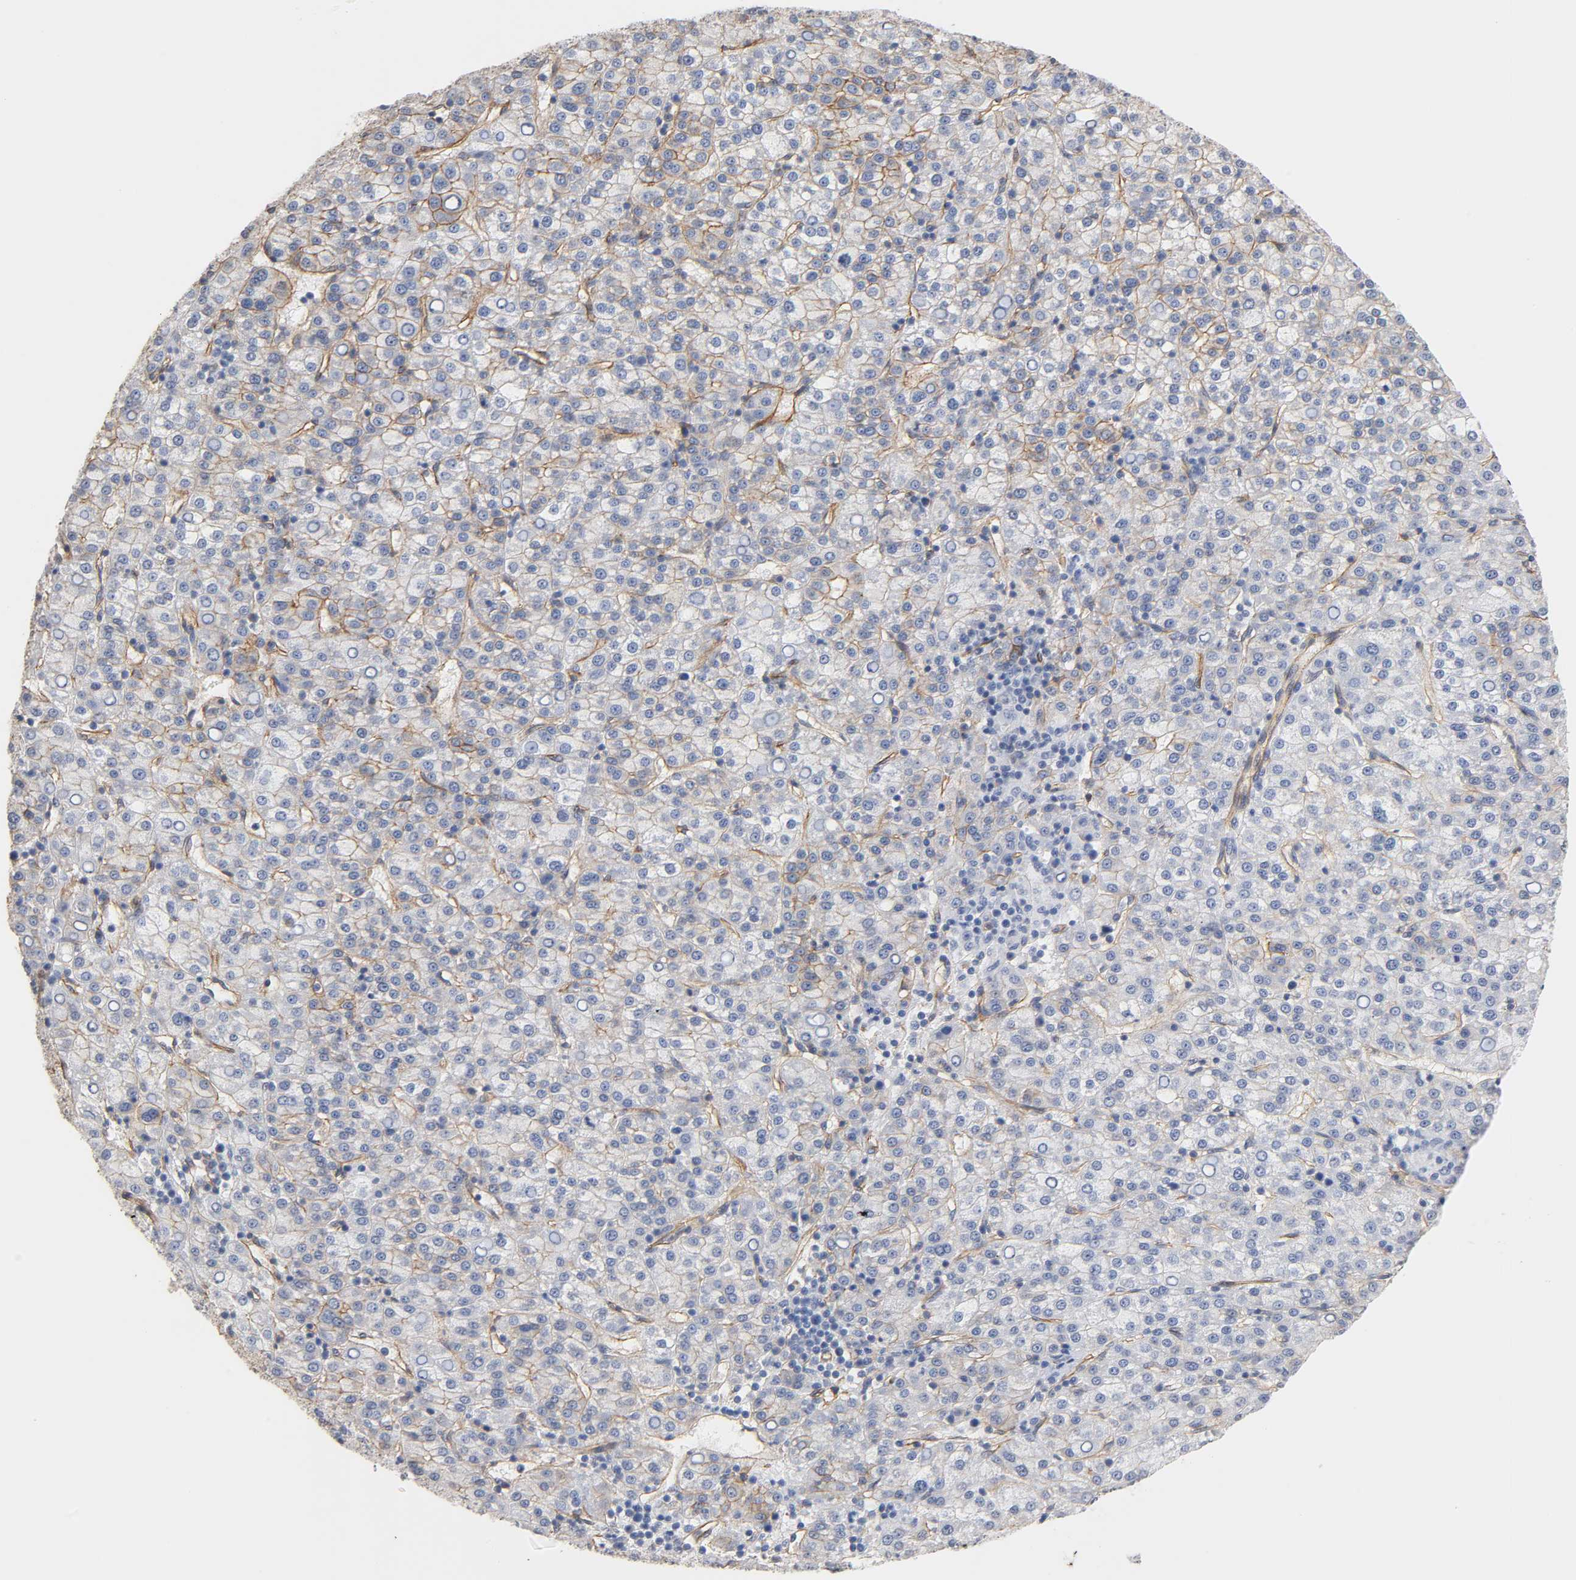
{"staining": {"intensity": "moderate", "quantity": "25%-75%", "location": "cytoplasmic/membranous"}, "tissue": "liver cancer", "cell_type": "Tumor cells", "image_type": "cancer", "snomed": [{"axis": "morphology", "description": "Carcinoma, Hepatocellular, NOS"}, {"axis": "topography", "description": "Liver"}], "caption": "DAB immunohistochemical staining of hepatocellular carcinoma (liver) exhibits moderate cytoplasmic/membranous protein positivity in about 25%-75% of tumor cells.", "gene": "SPTAN1", "patient": {"sex": "female", "age": 58}}